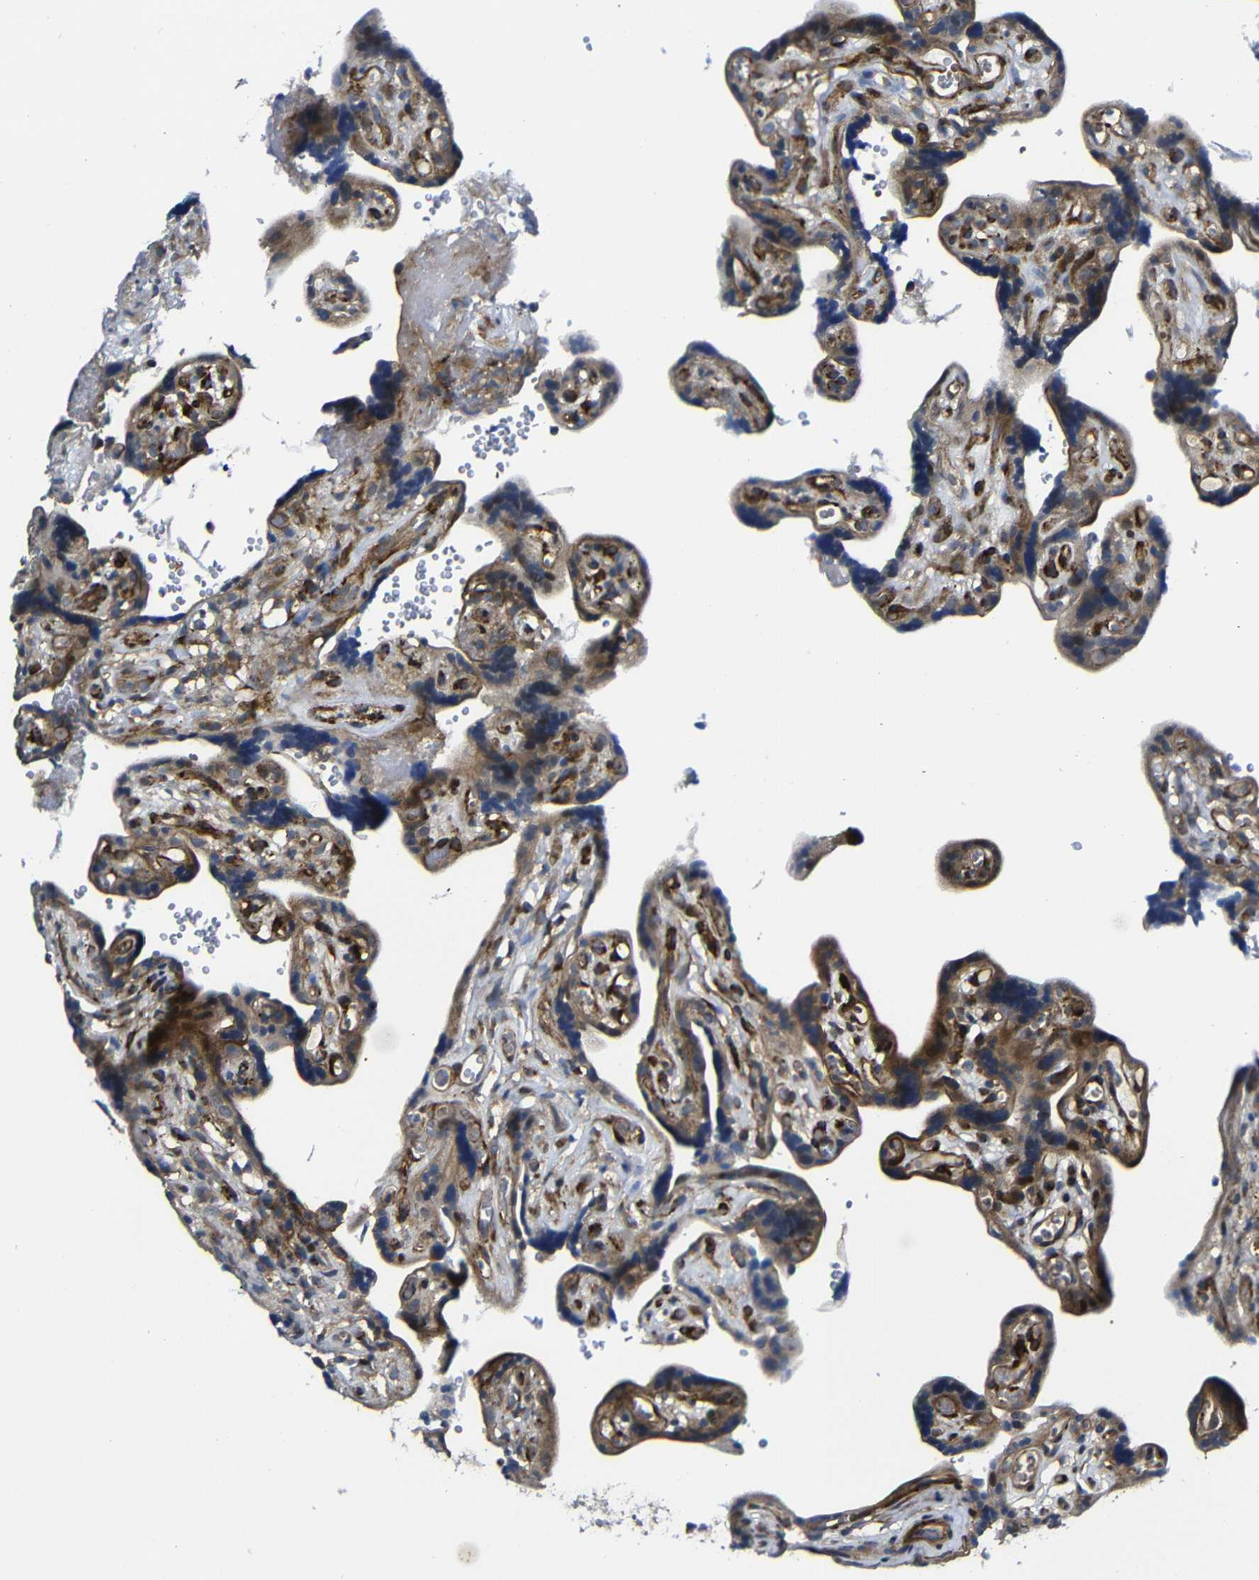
{"staining": {"intensity": "strong", "quantity": ">75%", "location": "cytoplasmic/membranous,nuclear"}, "tissue": "placenta", "cell_type": "Trophoblastic cells", "image_type": "normal", "snomed": [{"axis": "morphology", "description": "Normal tissue, NOS"}, {"axis": "topography", "description": "Placenta"}], "caption": "Human placenta stained for a protein (brown) shows strong cytoplasmic/membranous,nuclear positive staining in about >75% of trophoblastic cells.", "gene": "PARP14", "patient": {"sex": "female", "age": 30}}